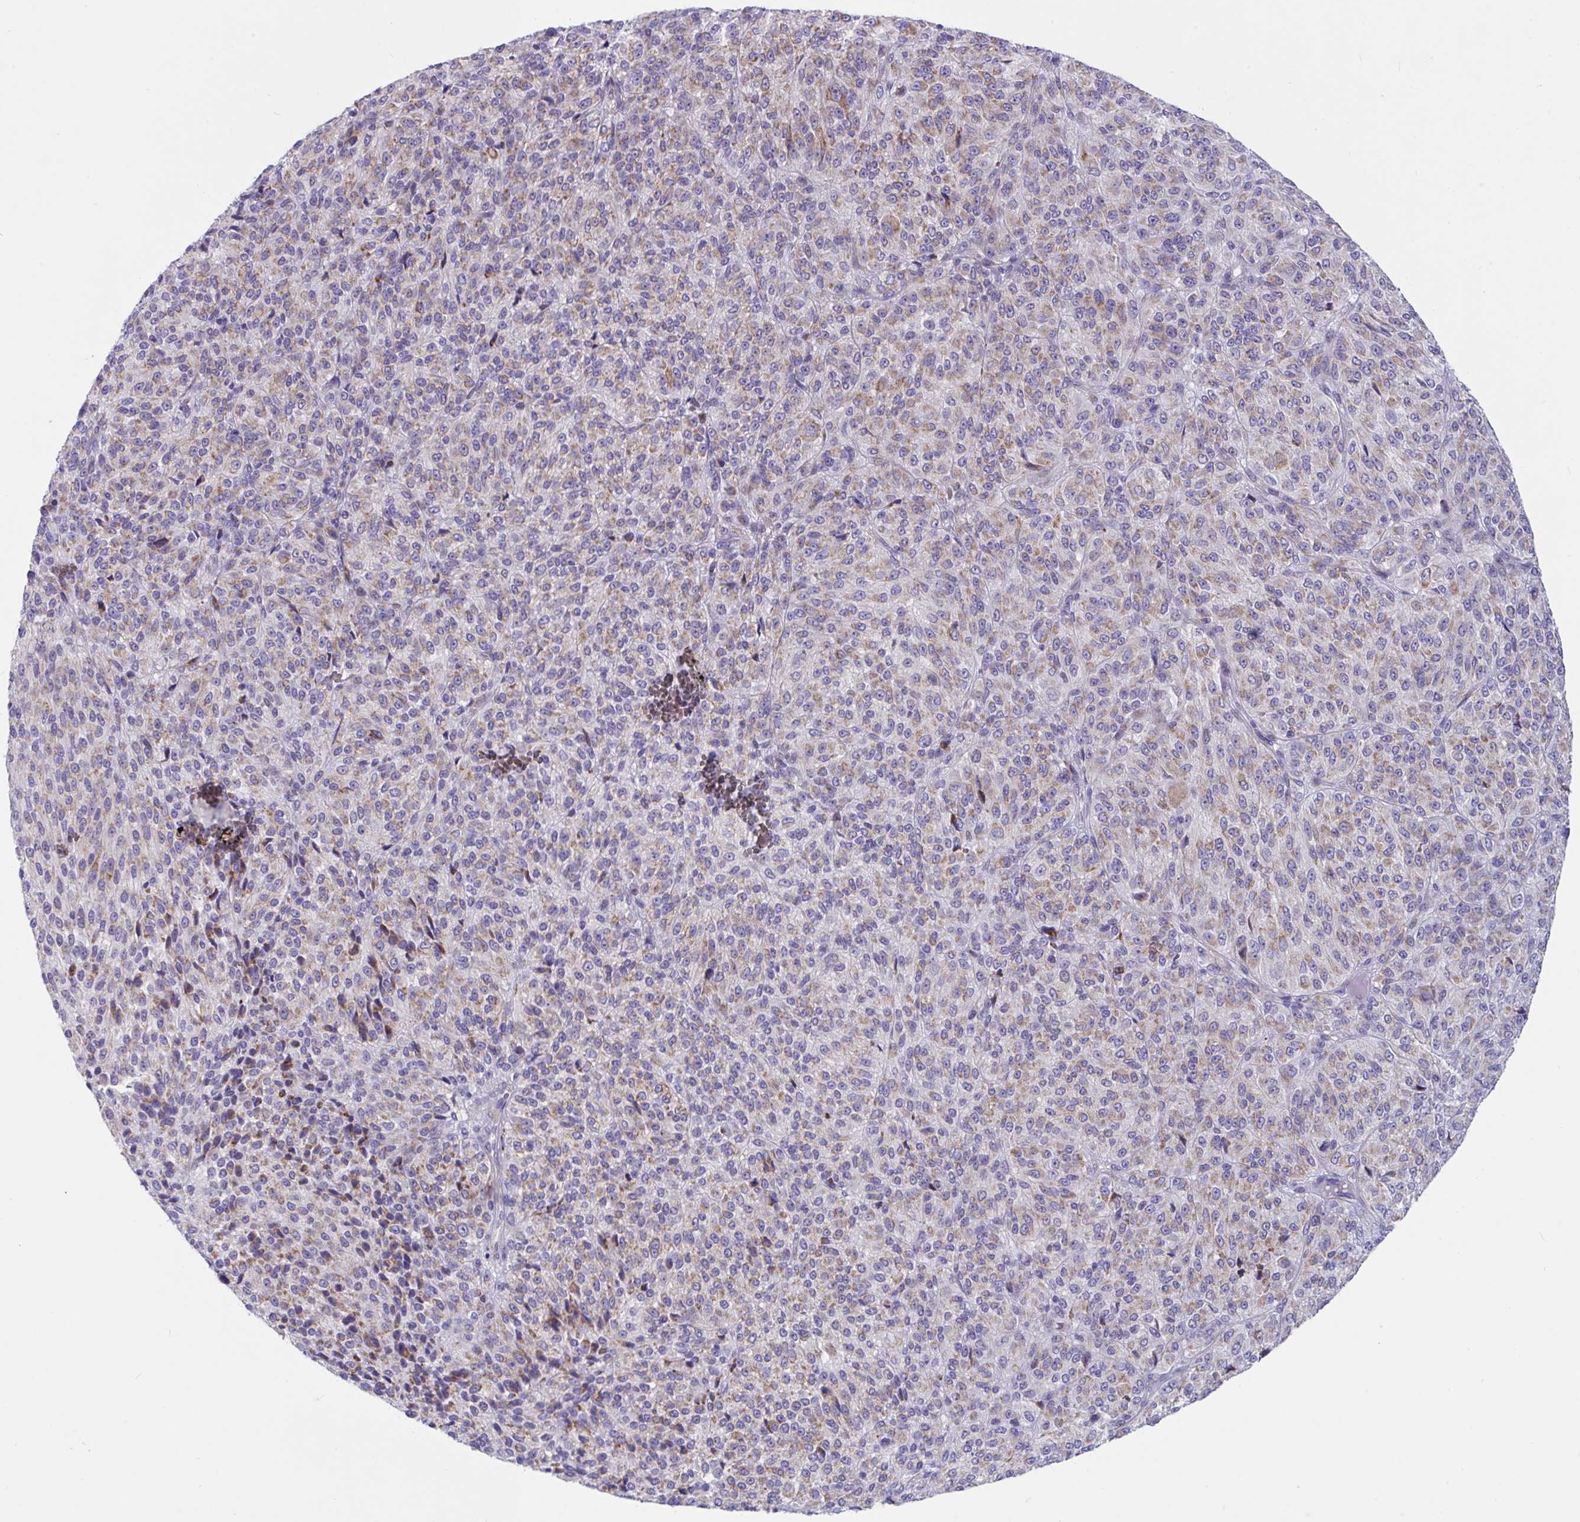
{"staining": {"intensity": "moderate", "quantity": "25%-75%", "location": "cytoplasmic/membranous"}, "tissue": "melanoma", "cell_type": "Tumor cells", "image_type": "cancer", "snomed": [{"axis": "morphology", "description": "Malignant melanoma, Metastatic site"}, {"axis": "topography", "description": "Brain"}], "caption": "Protein analysis of malignant melanoma (metastatic site) tissue displays moderate cytoplasmic/membranous expression in approximately 25%-75% of tumor cells.", "gene": "DTX3", "patient": {"sex": "female", "age": 56}}